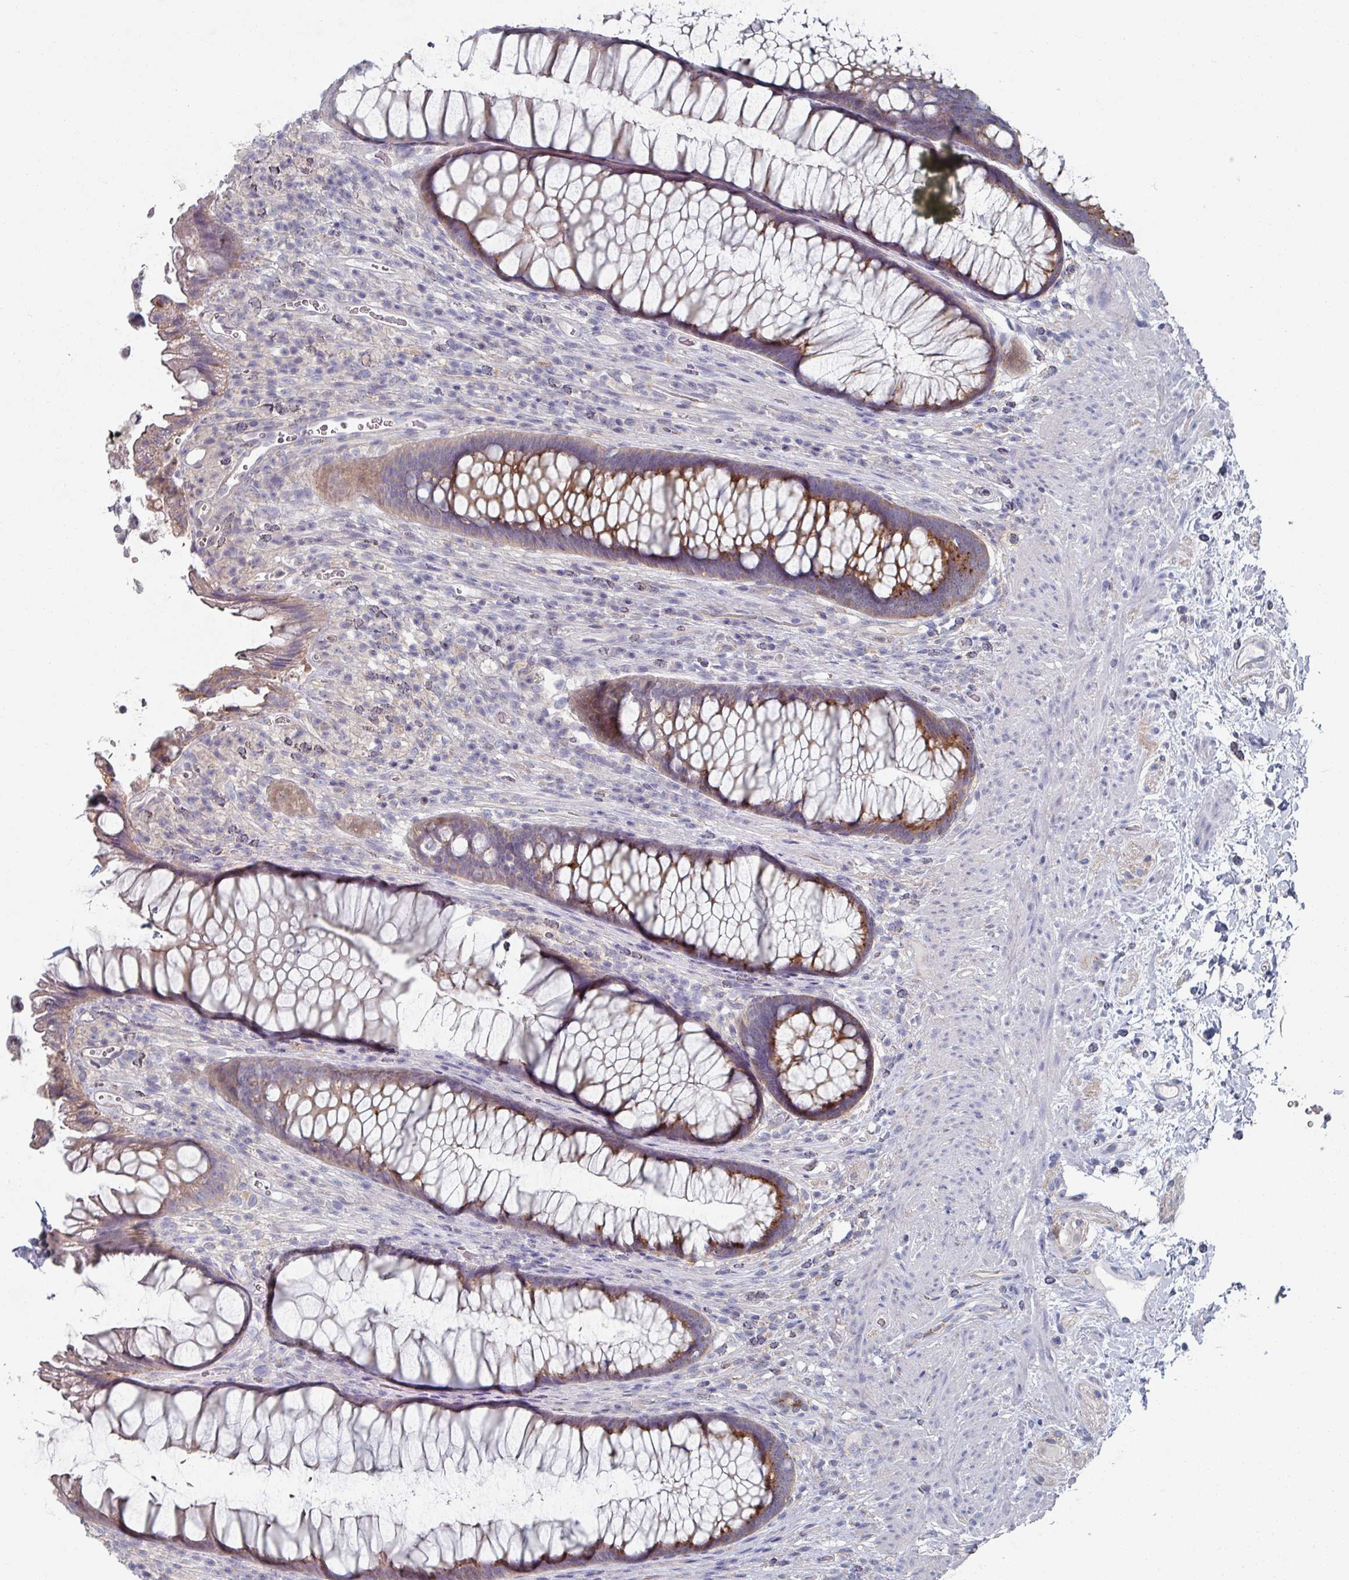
{"staining": {"intensity": "moderate", "quantity": "25%-75%", "location": "cytoplasmic/membranous"}, "tissue": "rectum", "cell_type": "Glandular cells", "image_type": "normal", "snomed": [{"axis": "morphology", "description": "Normal tissue, NOS"}, {"axis": "topography", "description": "Smooth muscle"}, {"axis": "topography", "description": "Rectum"}], "caption": "Immunohistochemical staining of benign rectum displays medium levels of moderate cytoplasmic/membranous staining in about 25%-75% of glandular cells.", "gene": "EFL1", "patient": {"sex": "male", "age": 53}}